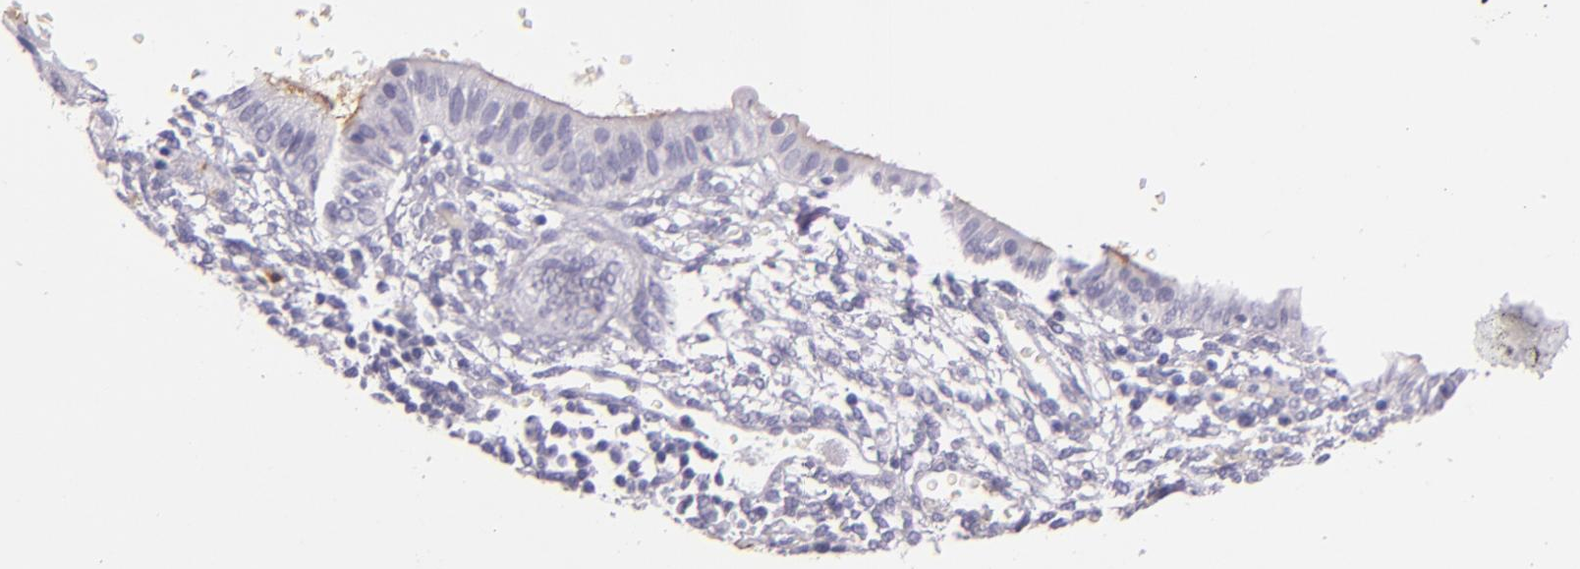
{"staining": {"intensity": "negative", "quantity": "none", "location": "none"}, "tissue": "endometrium", "cell_type": "Cells in endometrial stroma", "image_type": "normal", "snomed": [{"axis": "morphology", "description": "Normal tissue, NOS"}, {"axis": "topography", "description": "Endometrium"}], "caption": "DAB (3,3'-diaminobenzidine) immunohistochemical staining of unremarkable endometrium shows no significant positivity in cells in endometrial stroma. The staining was performed using DAB to visualize the protein expression in brown, while the nuclei were stained in blue with hematoxylin (Magnification: 20x).", "gene": "CEACAM1", "patient": {"sex": "female", "age": 61}}